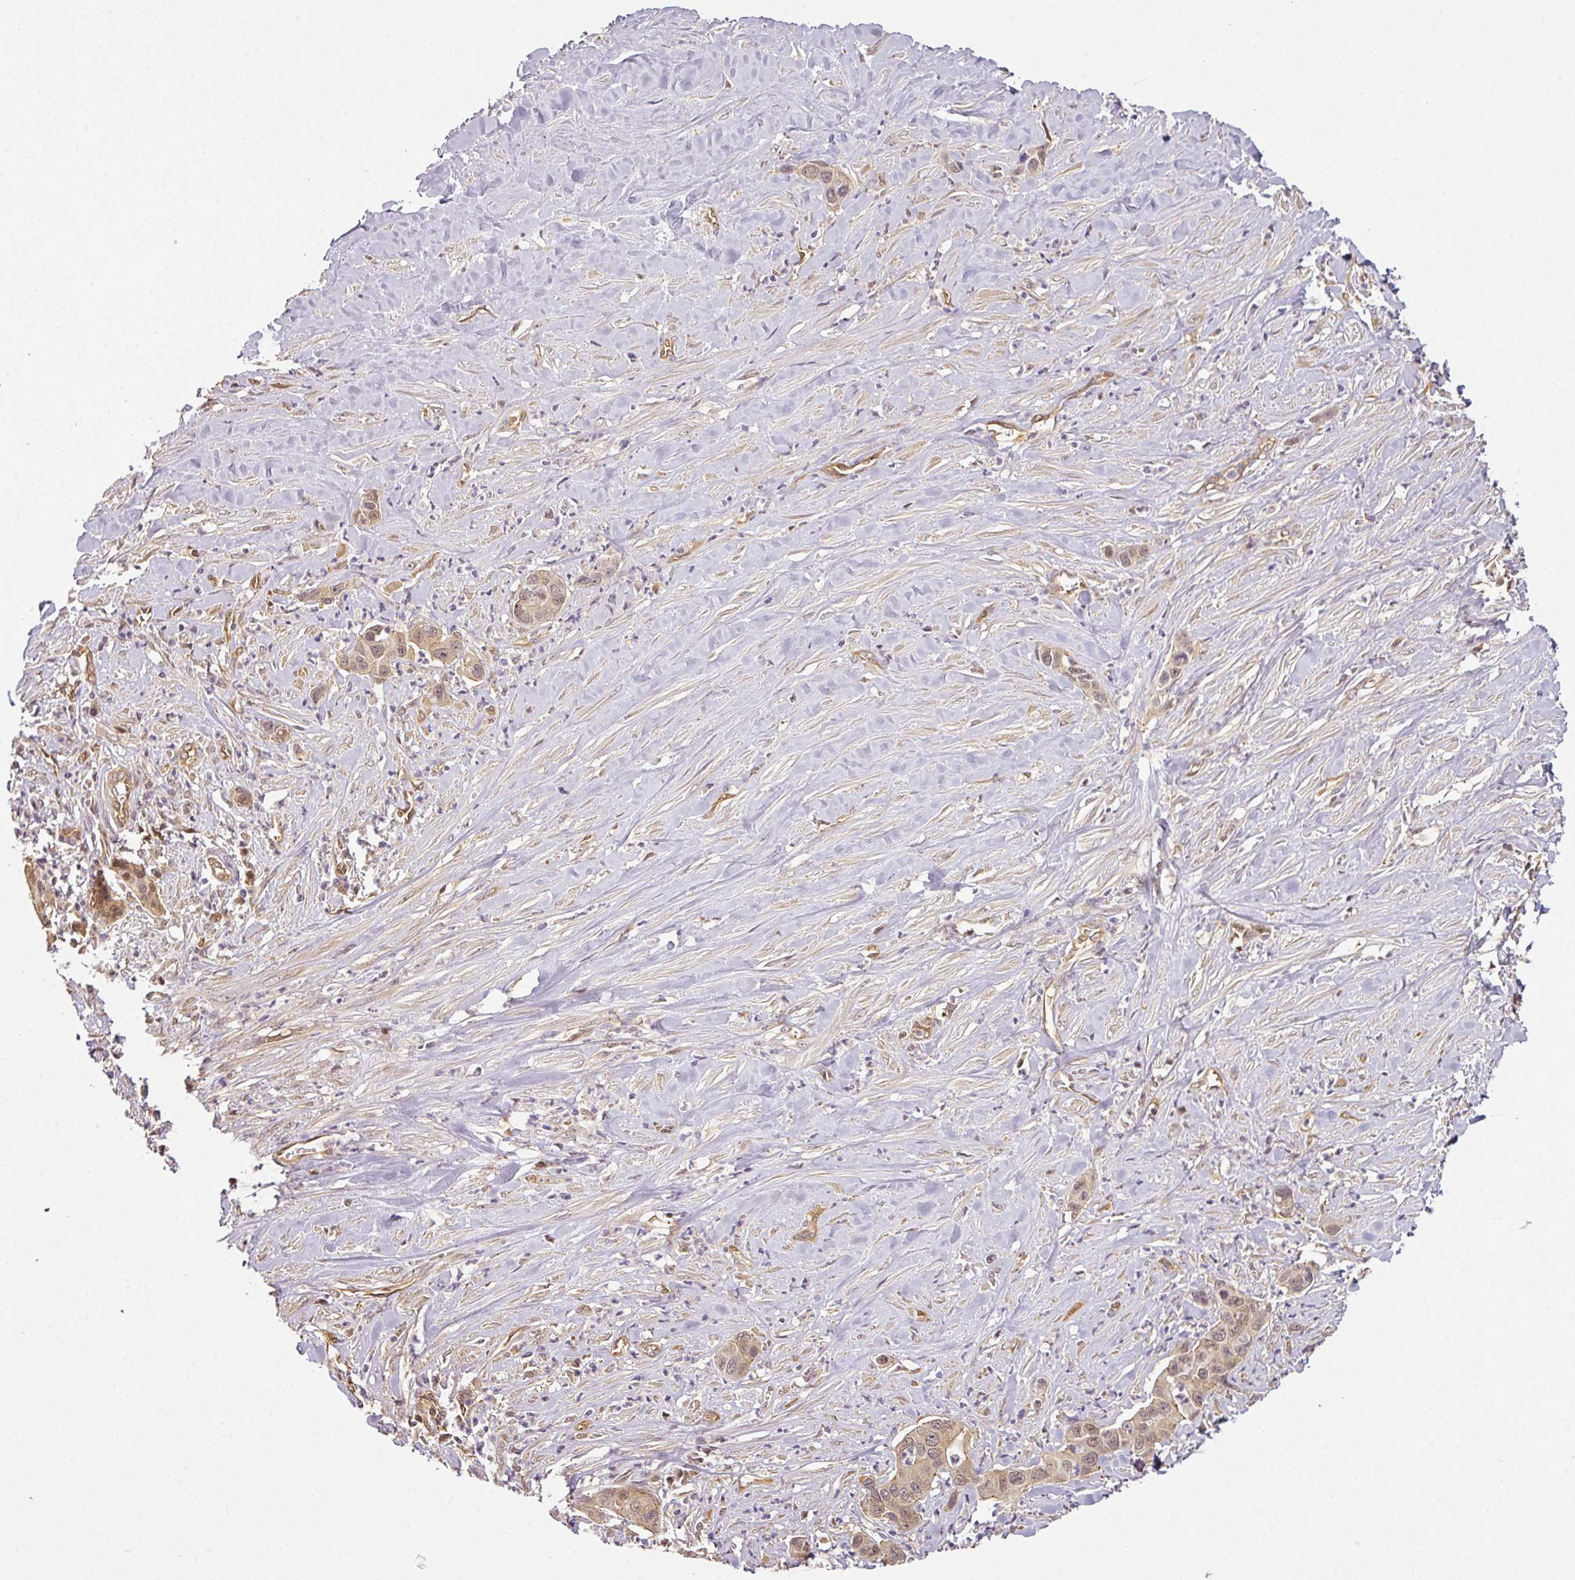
{"staining": {"intensity": "weak", "quantity": "<25%", "location": "cytoplasmic/membranous,nuclear"}, "tissue": "pancreatic cancer", "cell_type": "Tumor cells", "image_type": "cancer", "snomed": [{"axis": "morphology", "description": "Adenocarcinoma, NOS"}, {"axis": "topography", "description": "Pancreas"}], "caption": "There is no significant expression in tumor cells of pancreatic adenocarcinoma.", "gene": "ANKRD18A", "patient": {"sex": "male", "age": 73}}